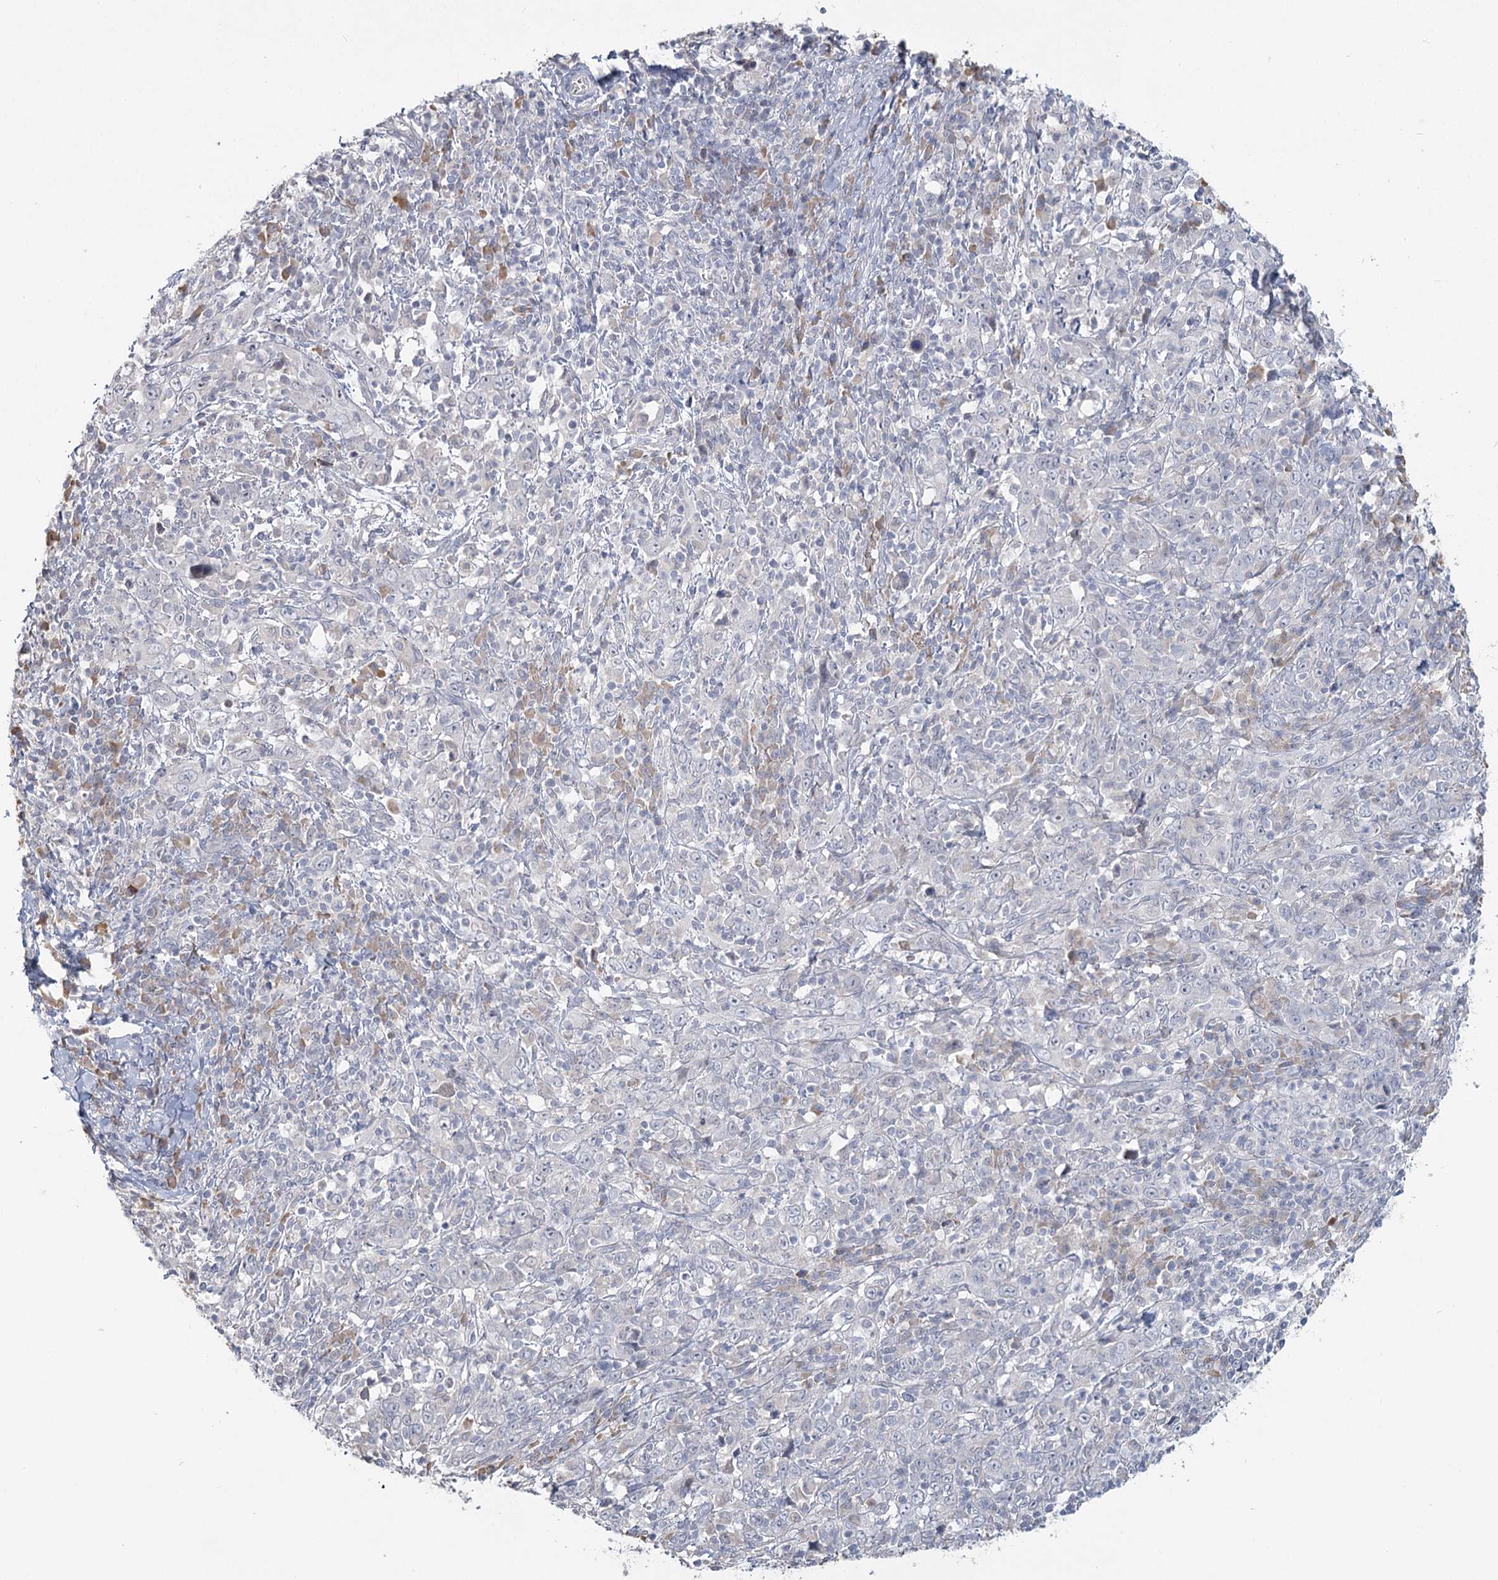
{"staining": {"intensity": "negative", "quantity": "none", "location": "none"}, "tissue": "cervical cancer", "cell_type": "Tumor cells", "image_type": "cancer", "snomed": [{"axis": "morphology", "description": "Squamous cell carcinoma, NOS"}, {"axis": "topography", "description": "Cervix"}], "caption": "Protein analysis of cervical squamous cell carcinoma demonstrates no significant staining in tumor cells.", "gene": "SLC9A3", "patient": {"sex": "female", "age": 46}}